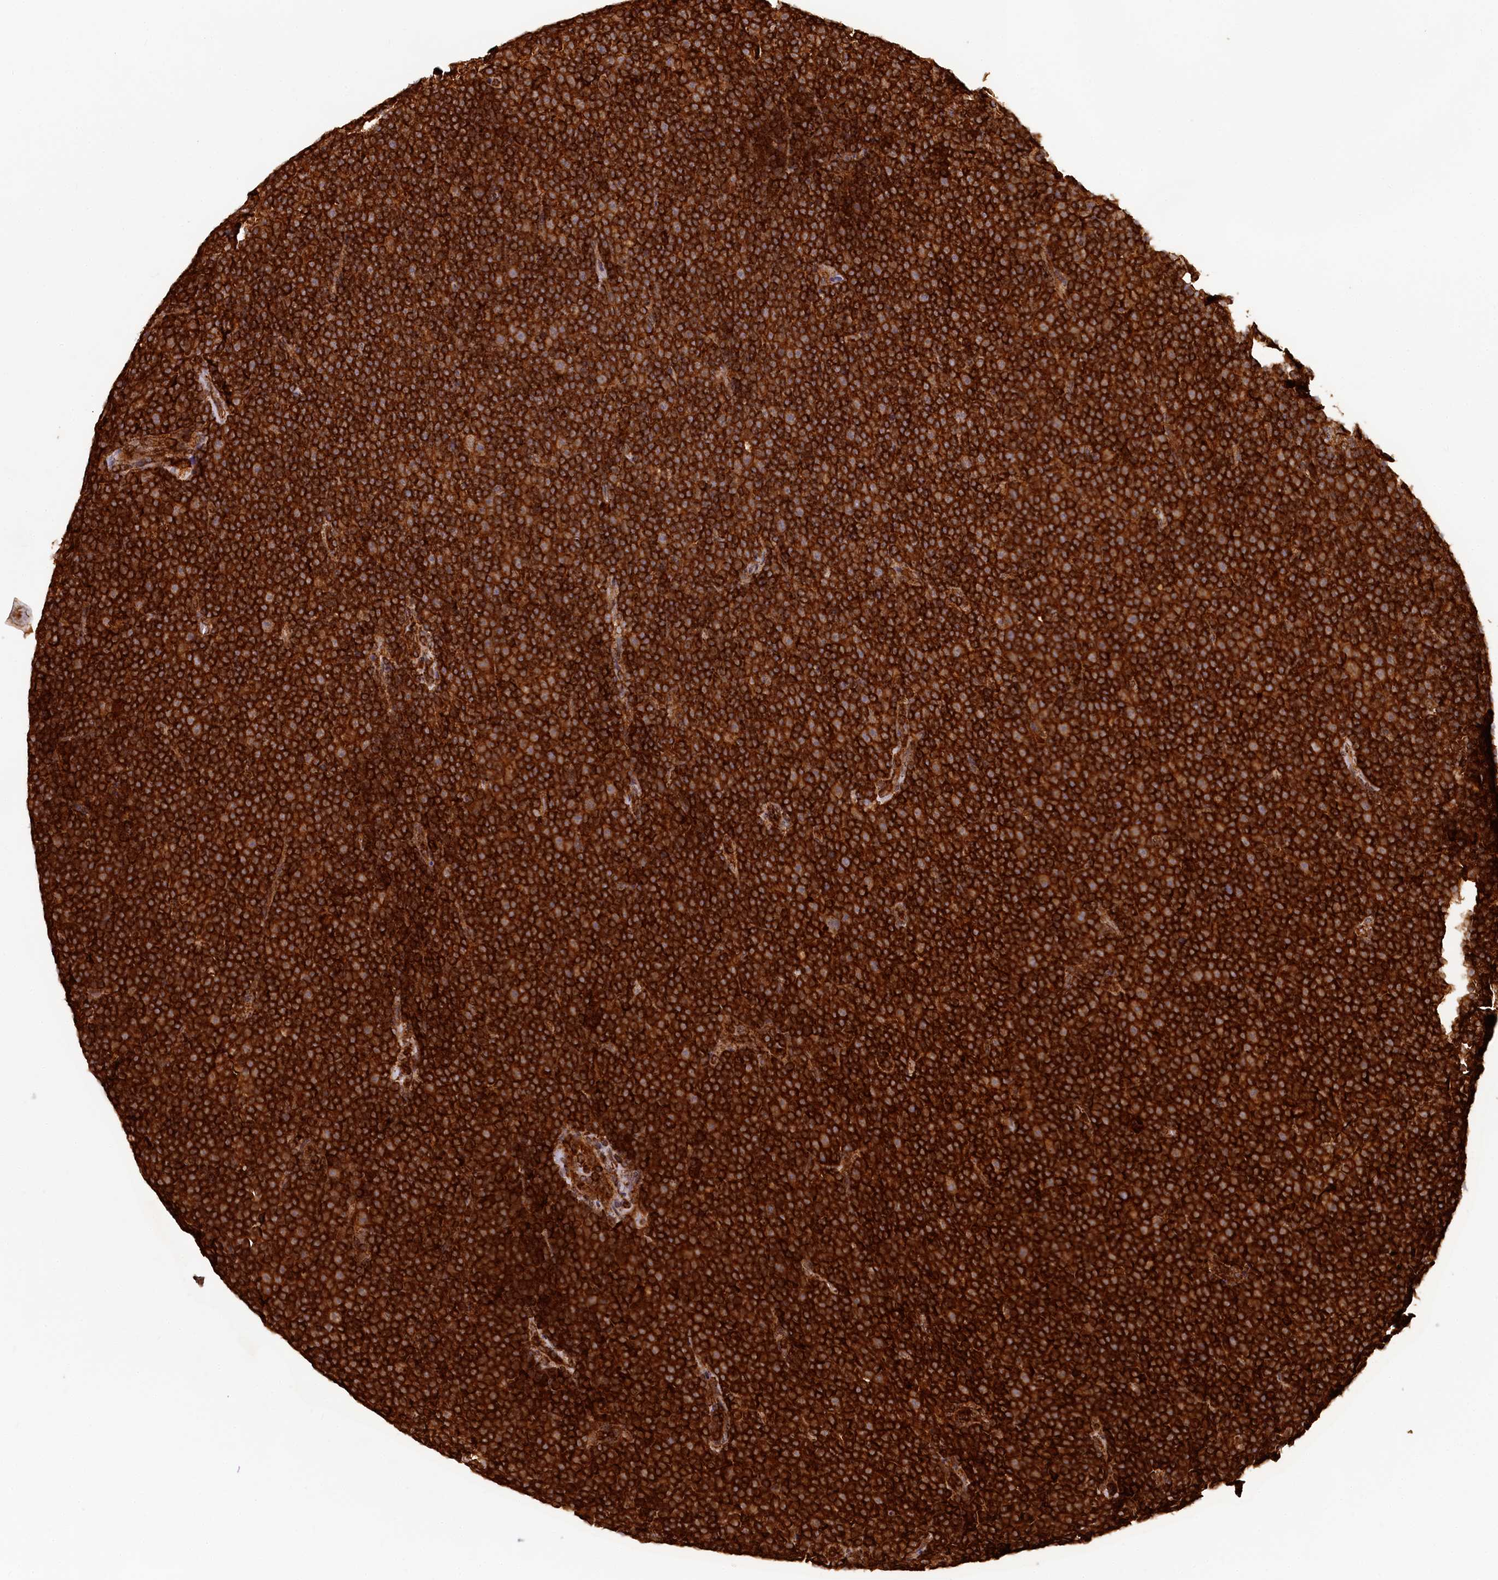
{"staining": {"intensity": "strong", "quantity": ">75%", "location": "cytoplasmic/membranous"}, "tissue": "lymphoma", "cell_type": "Tumor cells", "image_type": "cancer", "snomed": [{"axis": "morphology", "description": "Malignant lymphoma, non-Hodgkin's type, Low grade"}, {"axis": "topography", "description": "Lymph node"}], "caption": "Immunohistochemical staining of human low-grade malignant lymphoma, non-Hodgkin's type displays high levels of strong cytoplasmic/membranous expression in about >75% of tumor cells.", "gene": "STUB1", "patient": {"sex": "female", "age": 67}}